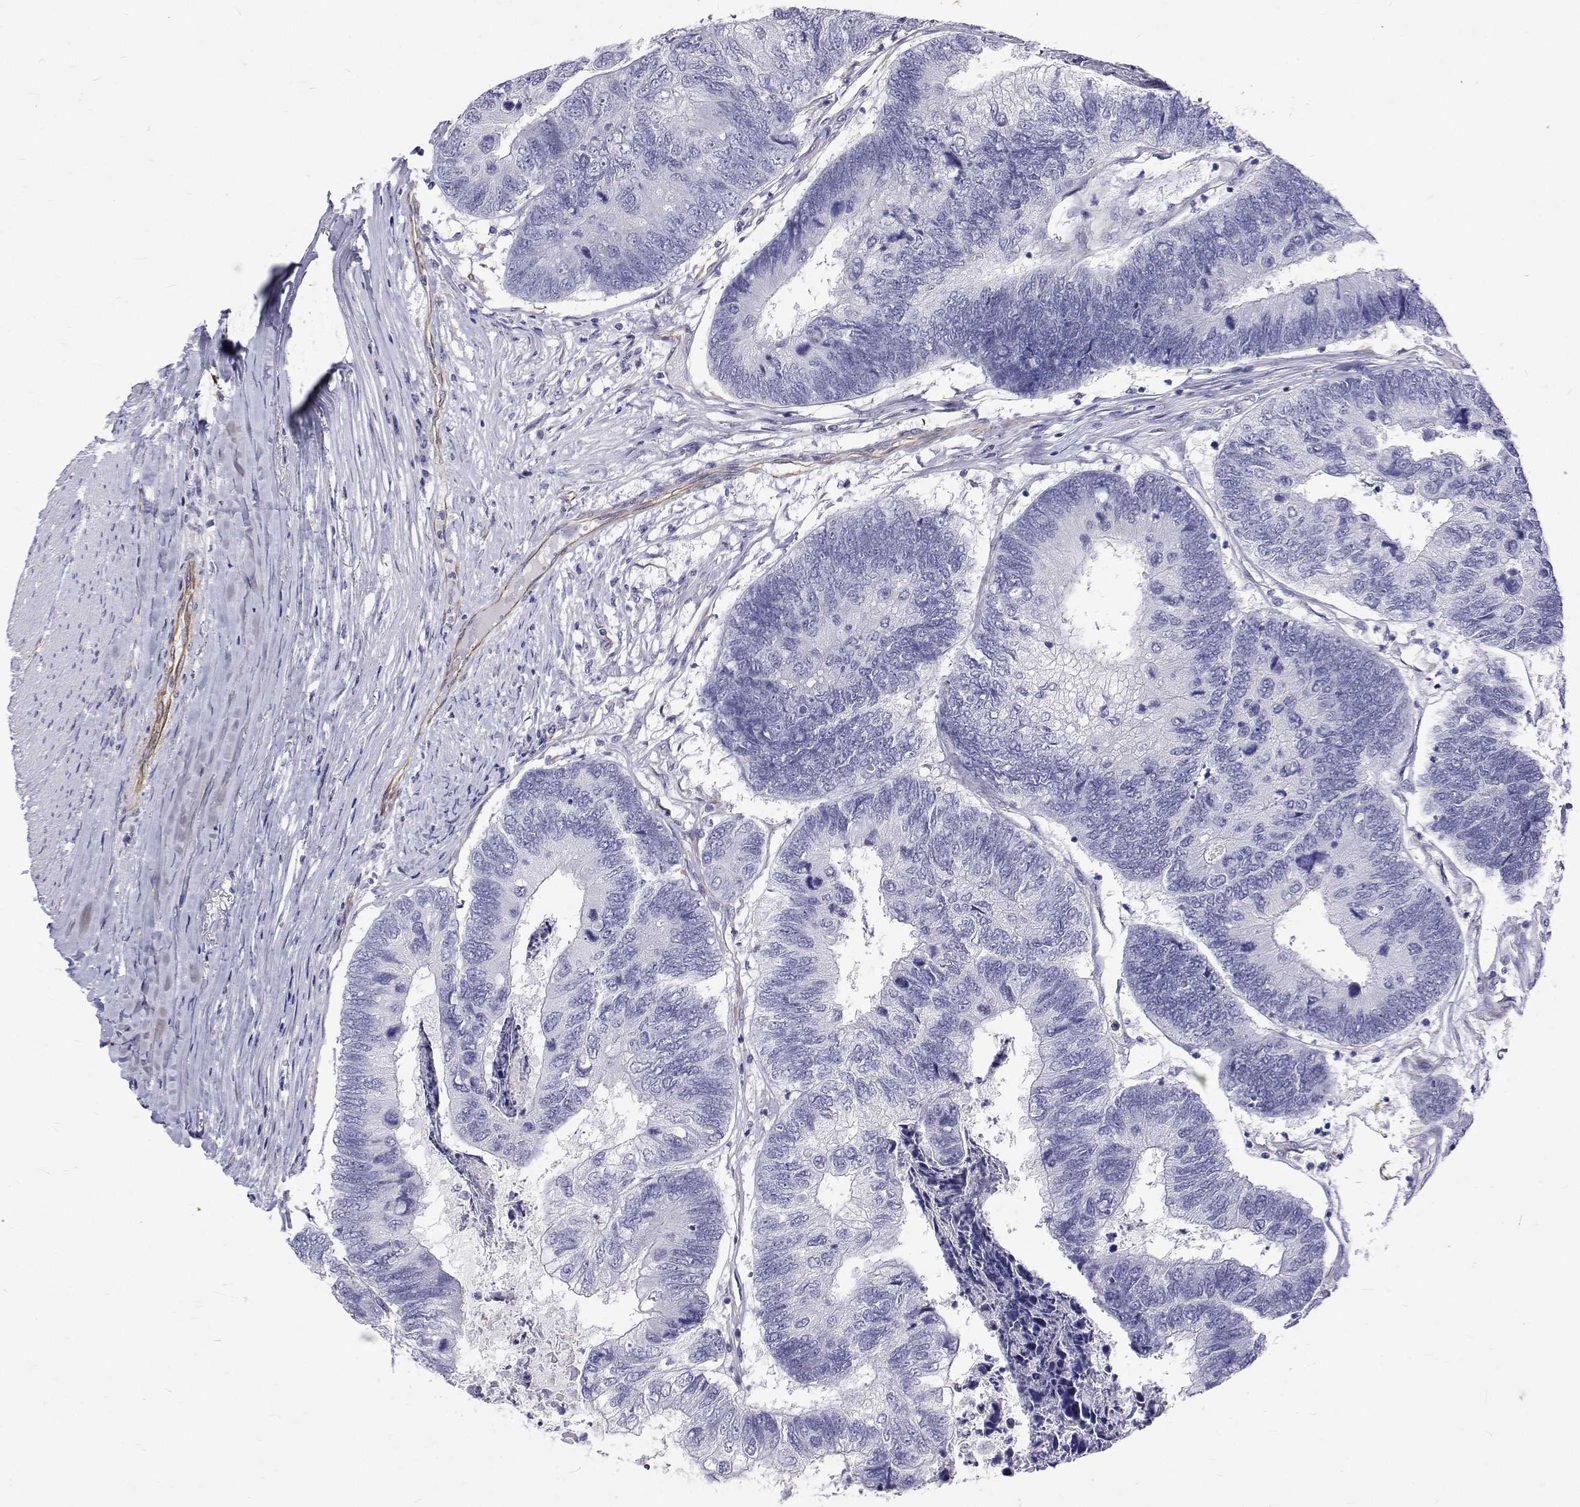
{"staining": {"intensity": "negative", "quantity": "none", "location": "none"}, "tissue": "colorectal cancer", "cell_type": "Tumor cells", "image_type": "cancer", "snomed": [{"axis": "morphology", "description": "Adenocarcinoma, NOS"}, {"axis": "topography", "description": "Colon"}], "caption": "Tumor cells are negative for protein expression in human colorectal adenocarcinoma.", "gene": "OPRPN", "patient": {"sex": "female", "age": 67}}